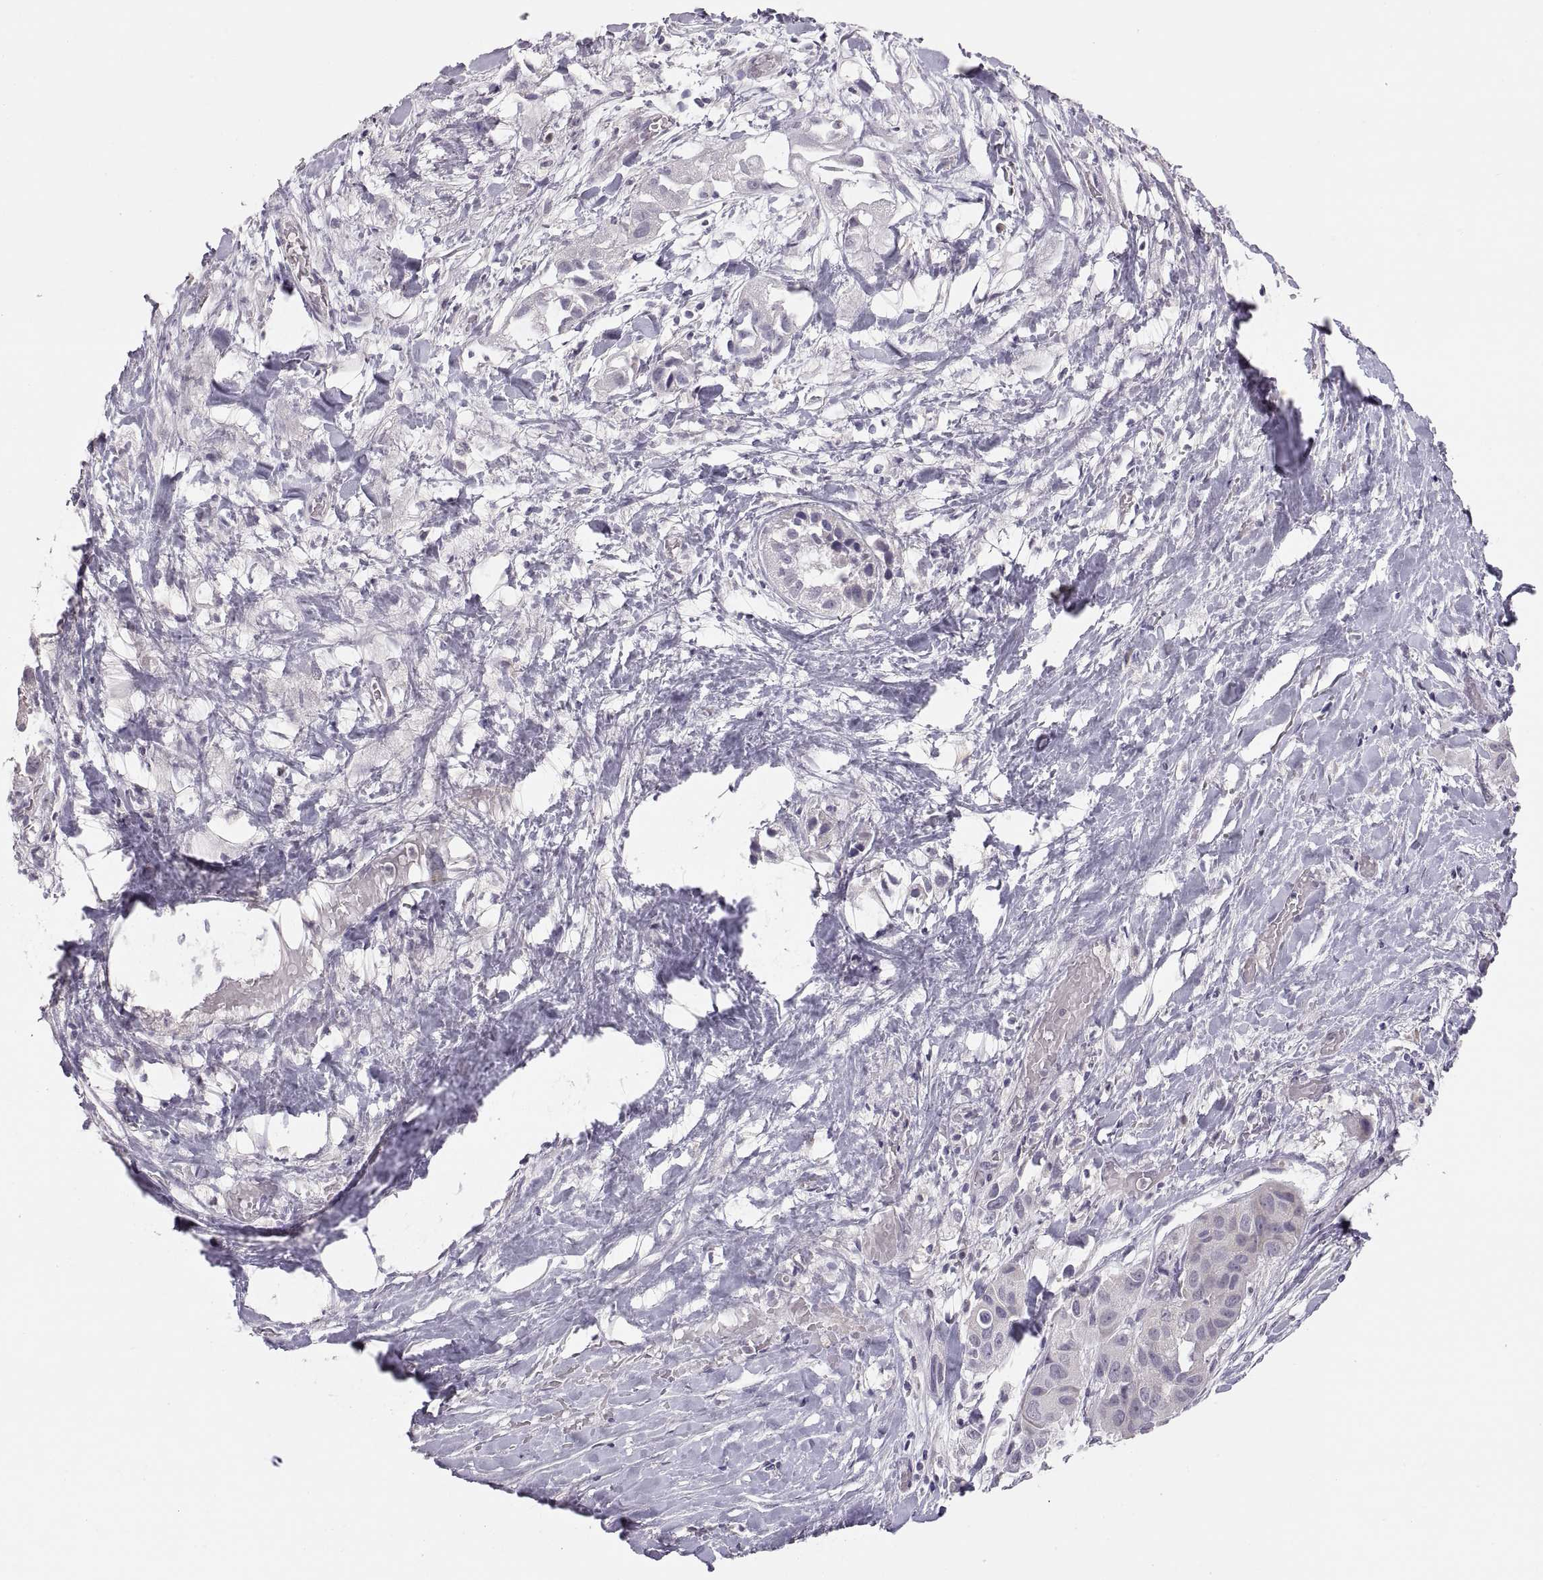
{"staining": {"intensity": "negative", "quantity": "none", "location": "none"}, "tissue": "liver cancer", "cell_type": "Tumor cells", "image_type": "cancer", "snomed": [{"axis": "morphology", "description": "Cholangiocarcinoma"}, {"axis": "topography", "description": "Liver"}], "caption": "Liver cancer stained for a protein using IHC exhibits no positivity tumor cells.", "gene": "SNAI1", "patient": {"sex": "female", "age": 52}}